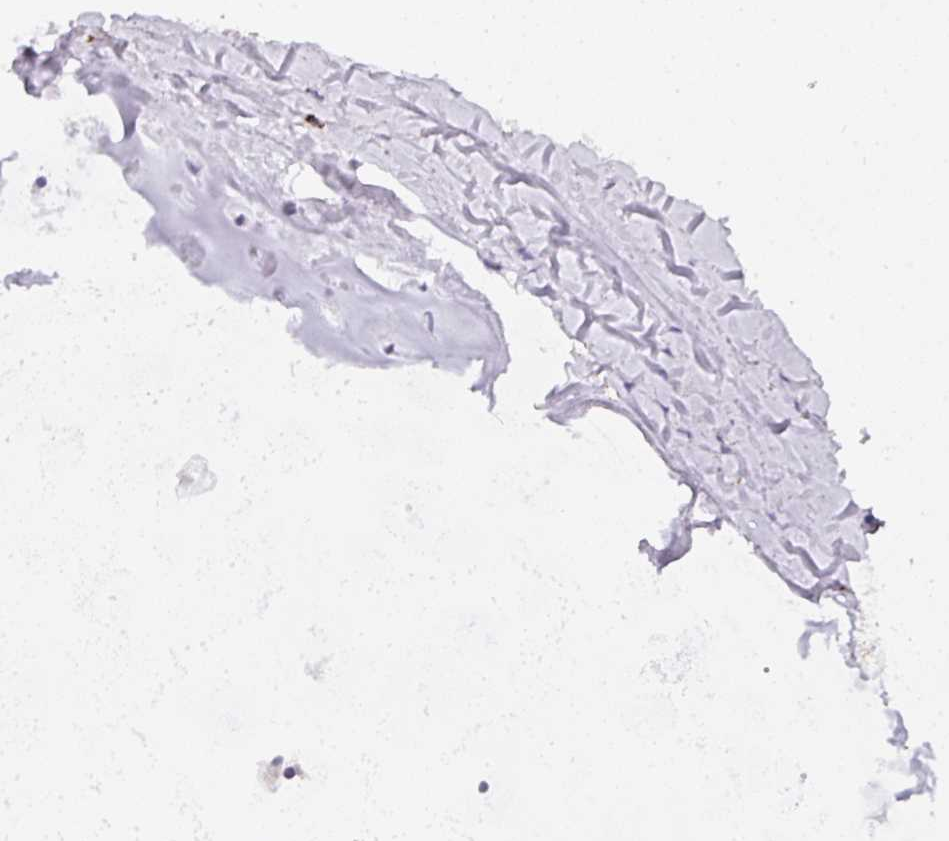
{"staining": {"intensity": "negative", "quantity": "none", "location": "none"}, "tissue": "adipose tissue", "cell_type": "Adipocytes", "image_type": "normal", "snomed": [{"axis": "morphology", "description": "Normal tissue, NOS"}, {"axis": "topography", "description": "Cartilage tissue"}, {"axis": "topography", "description": "Bronchus"}], "caption": "Immunohistochemistry of normal human adipose tissue exhibits no positivity in adipocytes.", "gene": "MMACHC", "patient": {"sex": "male", "age": 58}}